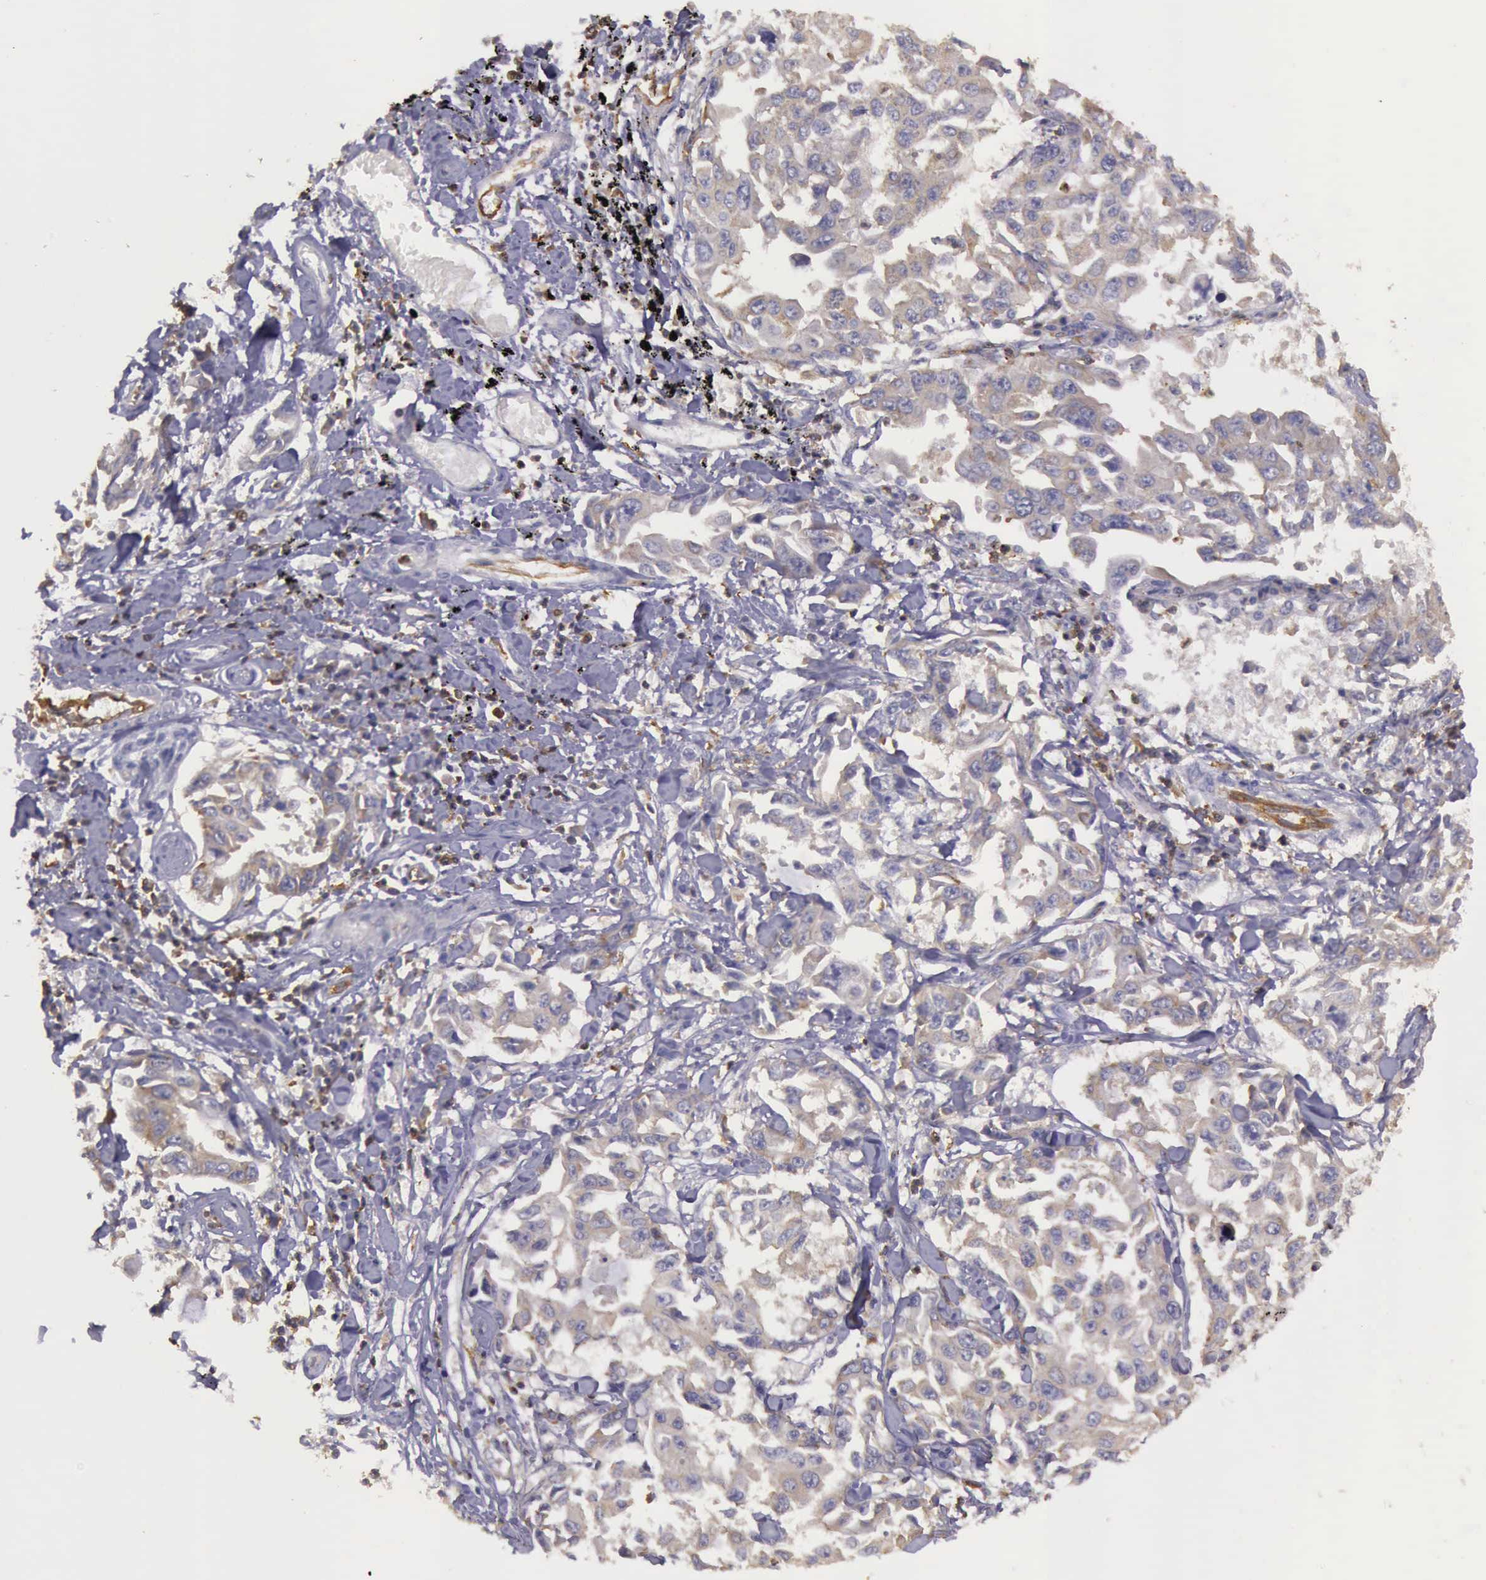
{"staining": {"intensity": "weak", "quantity": "25%-75%", "location": "cytoplasmic/membranous"}, "tissue": "lung cancer", "cell_type": "Tumor cells", "image_type": "cancer", "snomed": [{"axis": "morphology", "description": "Adenocarcinoma, NOS"}, {"axis": "topography", "description": "Lung"}], "caption": "Lung cancer (adenocarcinoma) was stained to show a protein in brown. There is low levels of weak cytoplasmic/membranous positivity in about 25%-75% of tumor cells.", "gene": "ARHGAP4", "patient": {"sex": "male", "age": 64}}